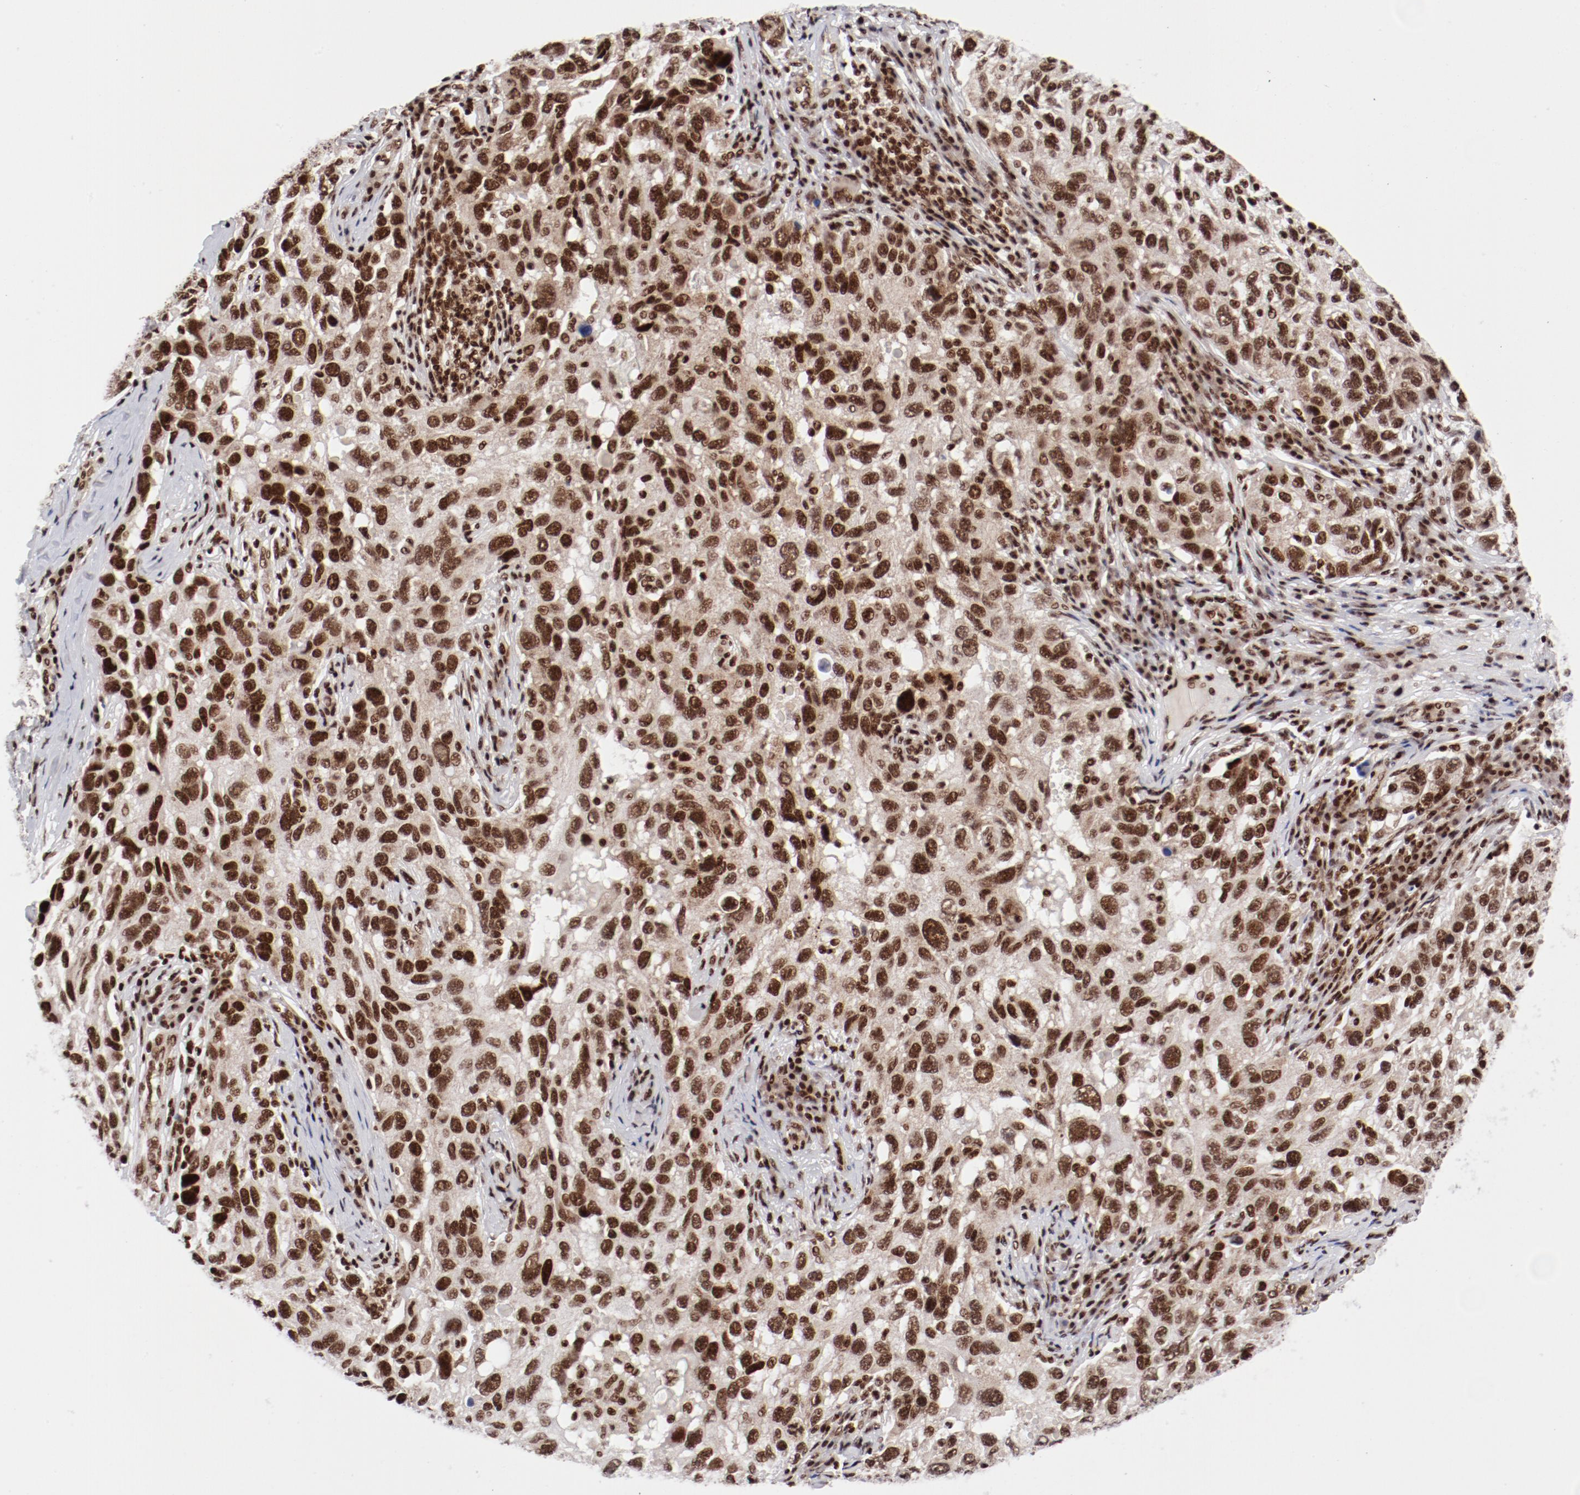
{"staining": {"intensity": "strong", "quantity": ">75%", "location": "nuclear"}, "tissue": "melanoma", "cell_type": "Tumor cells", "image_type": "cancer", "snomed": [{"axis": "morphology", "description": "Malignant melanoma, NOS"}, {"axis": "topography", "description": "Skin"}], "caption": "Melanoma stained with DAB immunohistochemistry demonstrates high levels of strong nuclear expression in about >75% of tumor cells. Immunohistochemistry stains the protein of interest in brown and the nuclei are stained blue.", "gene": "NFYB", "patient": {"sex": "male", "age": 53}}